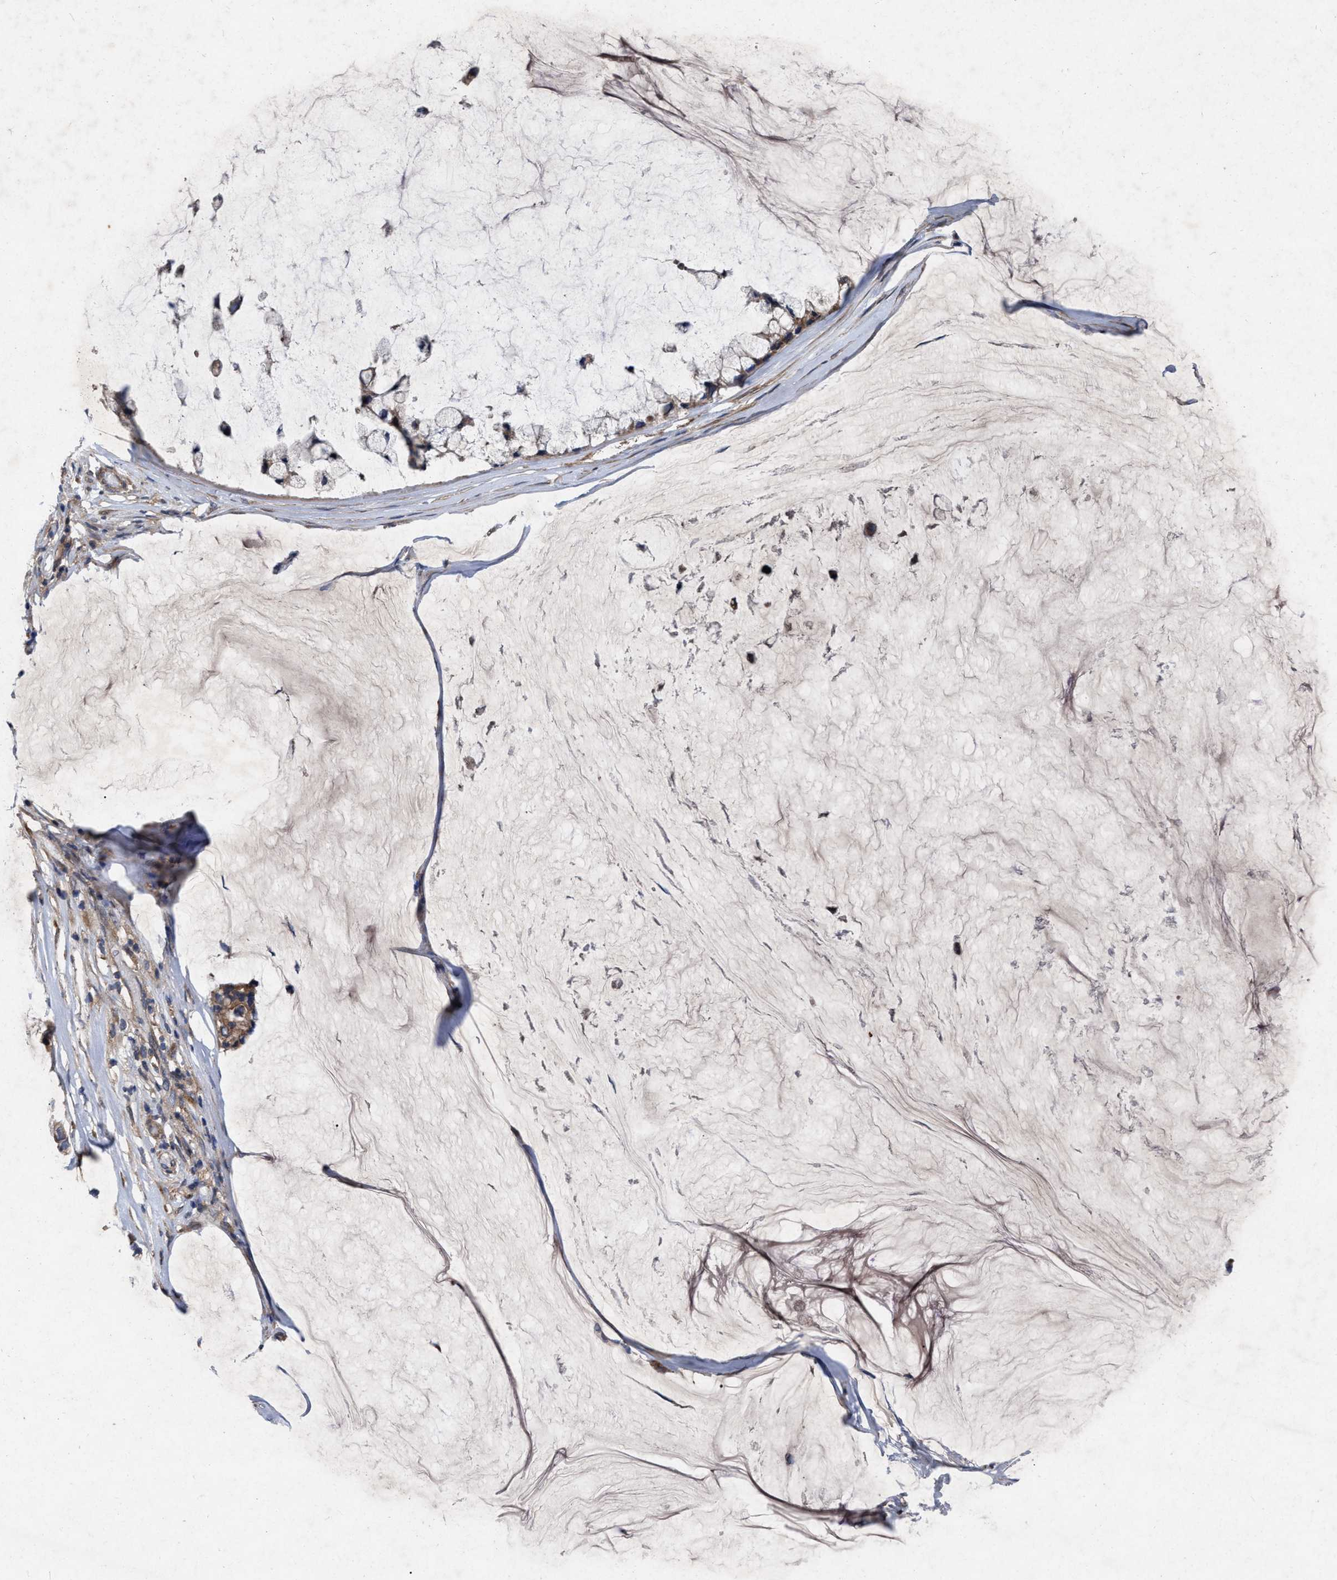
{"staining": {"intensity": "moderate", "quantity": ">75%", "location": "cytoplasmic/membranous"}, "tissue": "ovarian cancer", "cell_type": "Tumor cells", "image_type": "cancer", "snomed": [{"axis": "morphology", "description": "Cystadenocarcinoma, mucinous, NOS"}, {"axis": "topography", "description": "Ovary"}], "caption": "Brown immunohistochemical staining in ovarian cancer (mucinous cystadenocarcinoma) reveals moderate cytoplasmic/membranous expression in approximately >75% of tumor cells. The staining is performed using DAB (3,3'-diaminobenzidine) brown chromogen to label protein expression. The nuclei are counter-stained blue using hematoxylin.", "gene": "CDKN2C", "patient": {"sex": "female", "age": 39}}